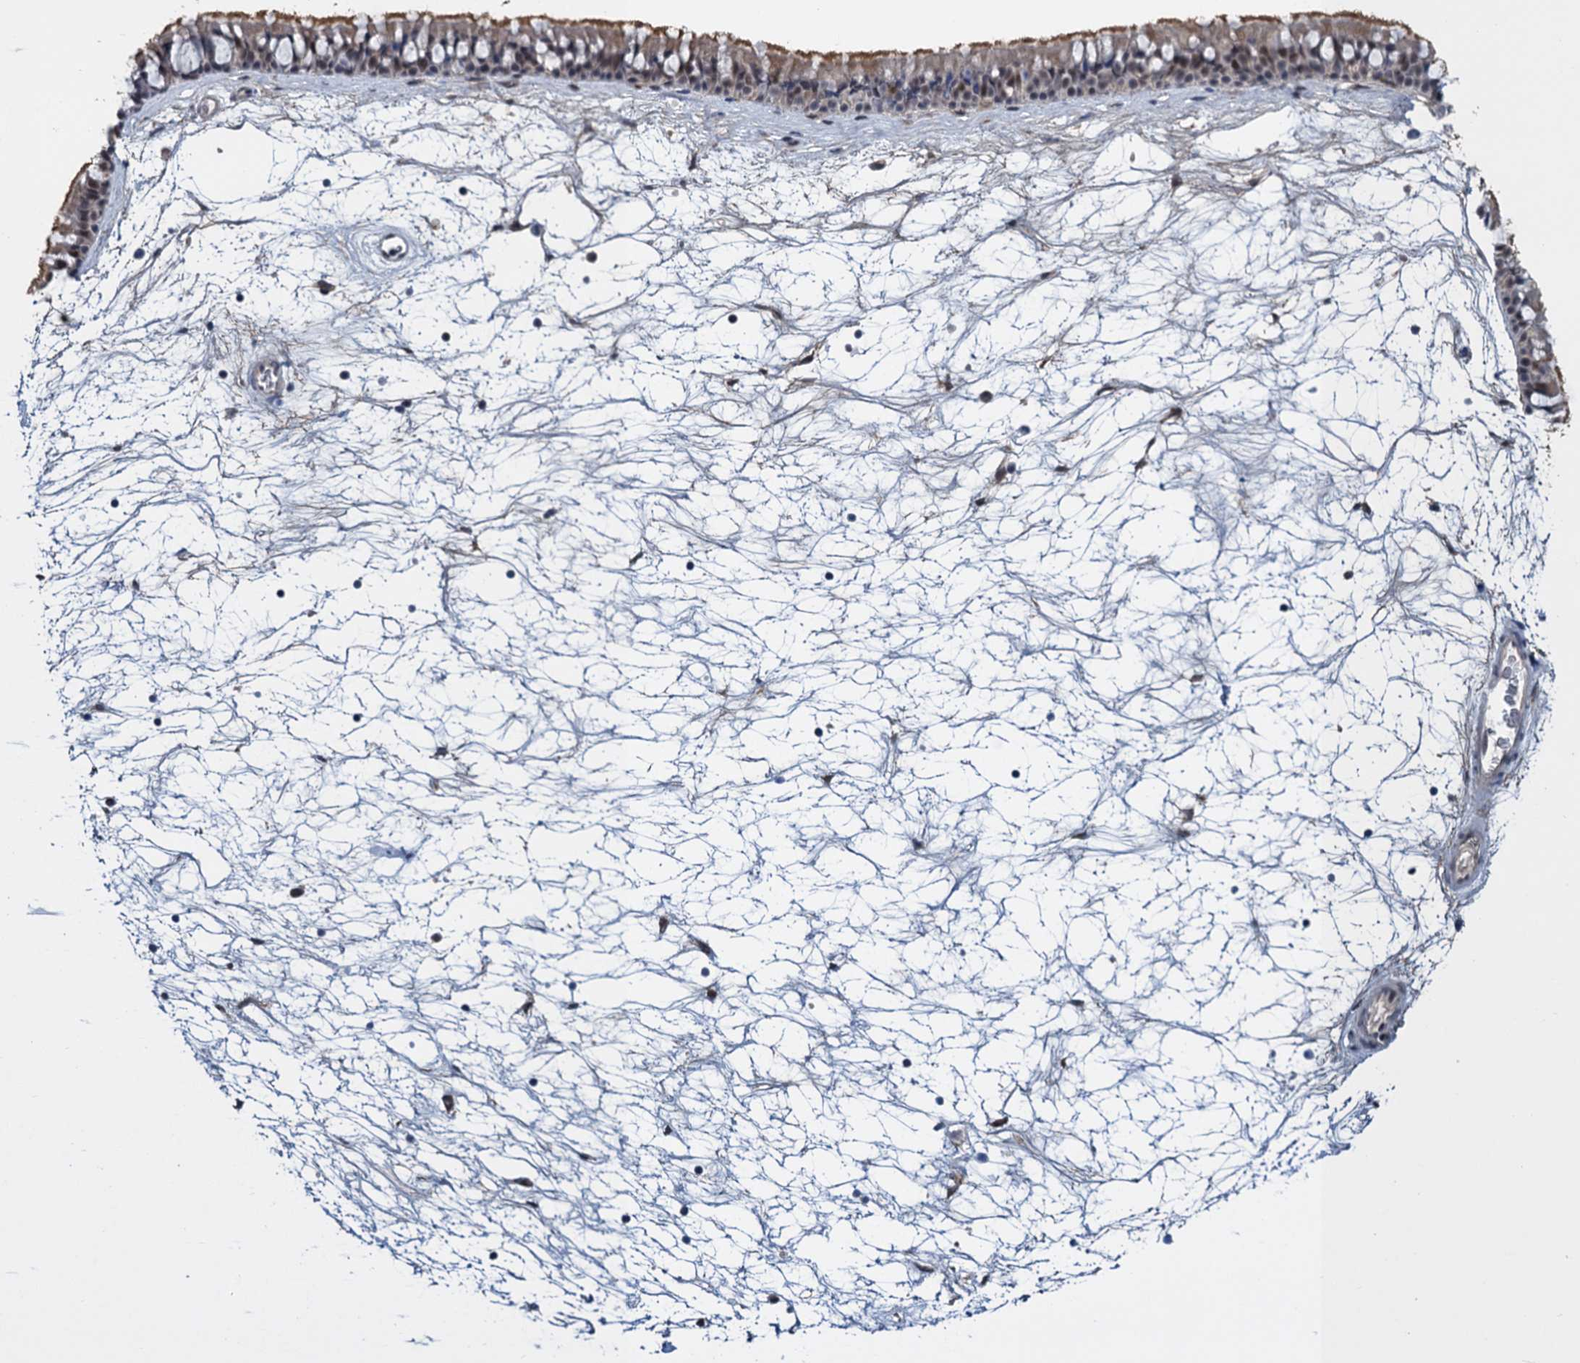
{"staining": {"intensity": "moderate", "quantity": "25%-75%", "location": "cytoplasmic/membranous,nuclear"}, "tissue": "nasopharynx", "cell_type": "Respiratory epithelial cells", "image_type": "normal", "snomed": [{"axis": "morphology", "description": "Normal tissue, NOS"}, {"axis": "topography", "description": "Nasopharynx"}], "caption": "Nasopharynx stained for a protein displays moderate cytoplasmic/membranous,nuclear positivity in respiratory epithelial cells.", "gene": "SAE1", "patient": {"sex": "male", "age": 64}}